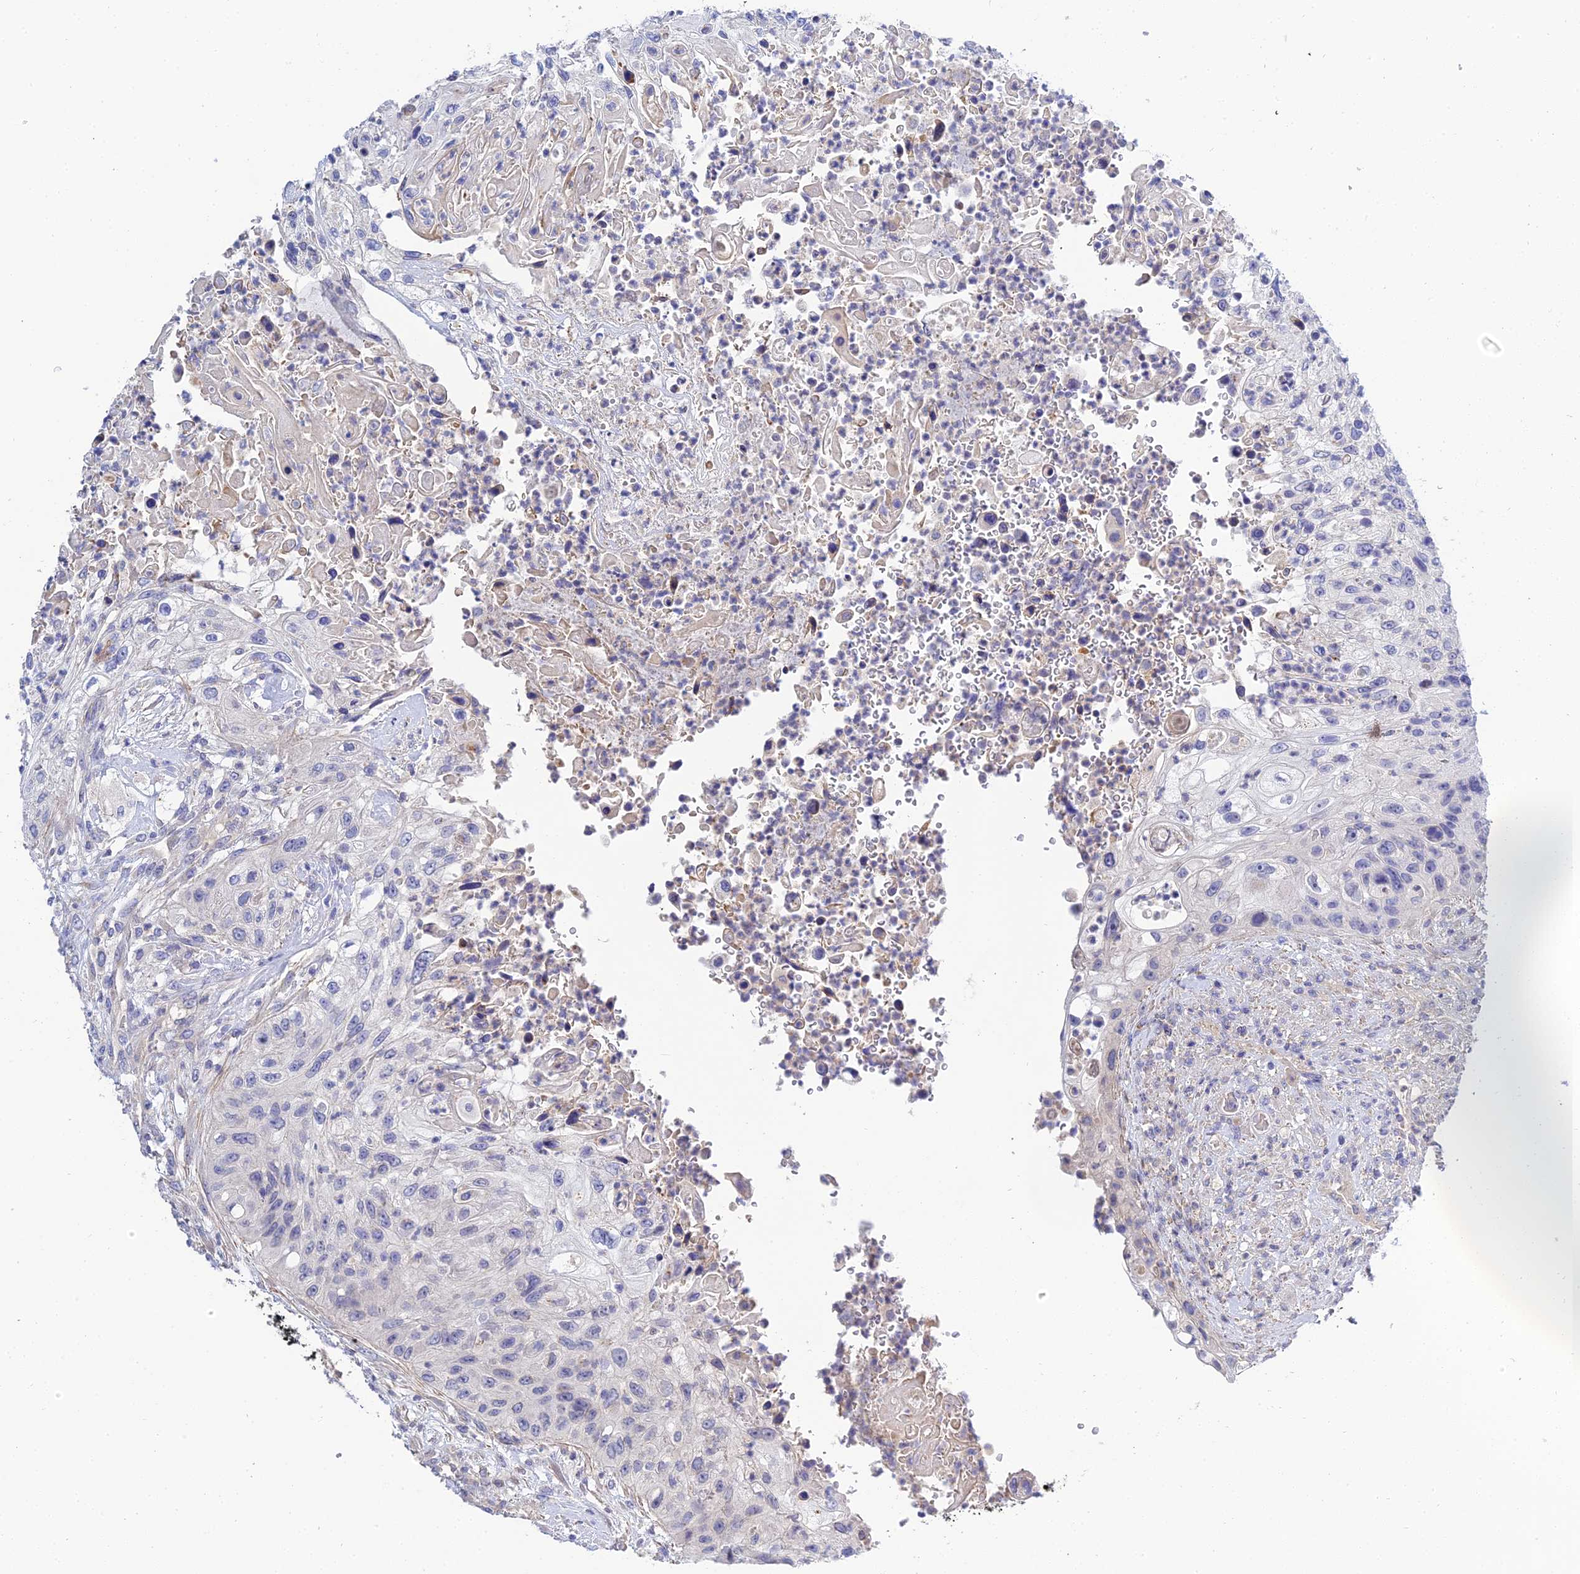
{"staining": {"intensity": "negative", "quantity": "none", "location": "none"}, "tissue": "urothelial cancer", "cell_type": "Tumor cells", "image_type": "cancer", "snomed": [{"axis": "morphology", "description": "Urothelial carcinoma, High grade"}, {"axis": "topography", "description": "Urinary bladder"}], "caption": "A high-resolution histopathology image shows IHC staining of high-grade urothelial carcinoma, which demonstrates no significant expression in tumor cells.", "gene": "APOBEC3H", "patient": {"sex": "female", "age": 60}}